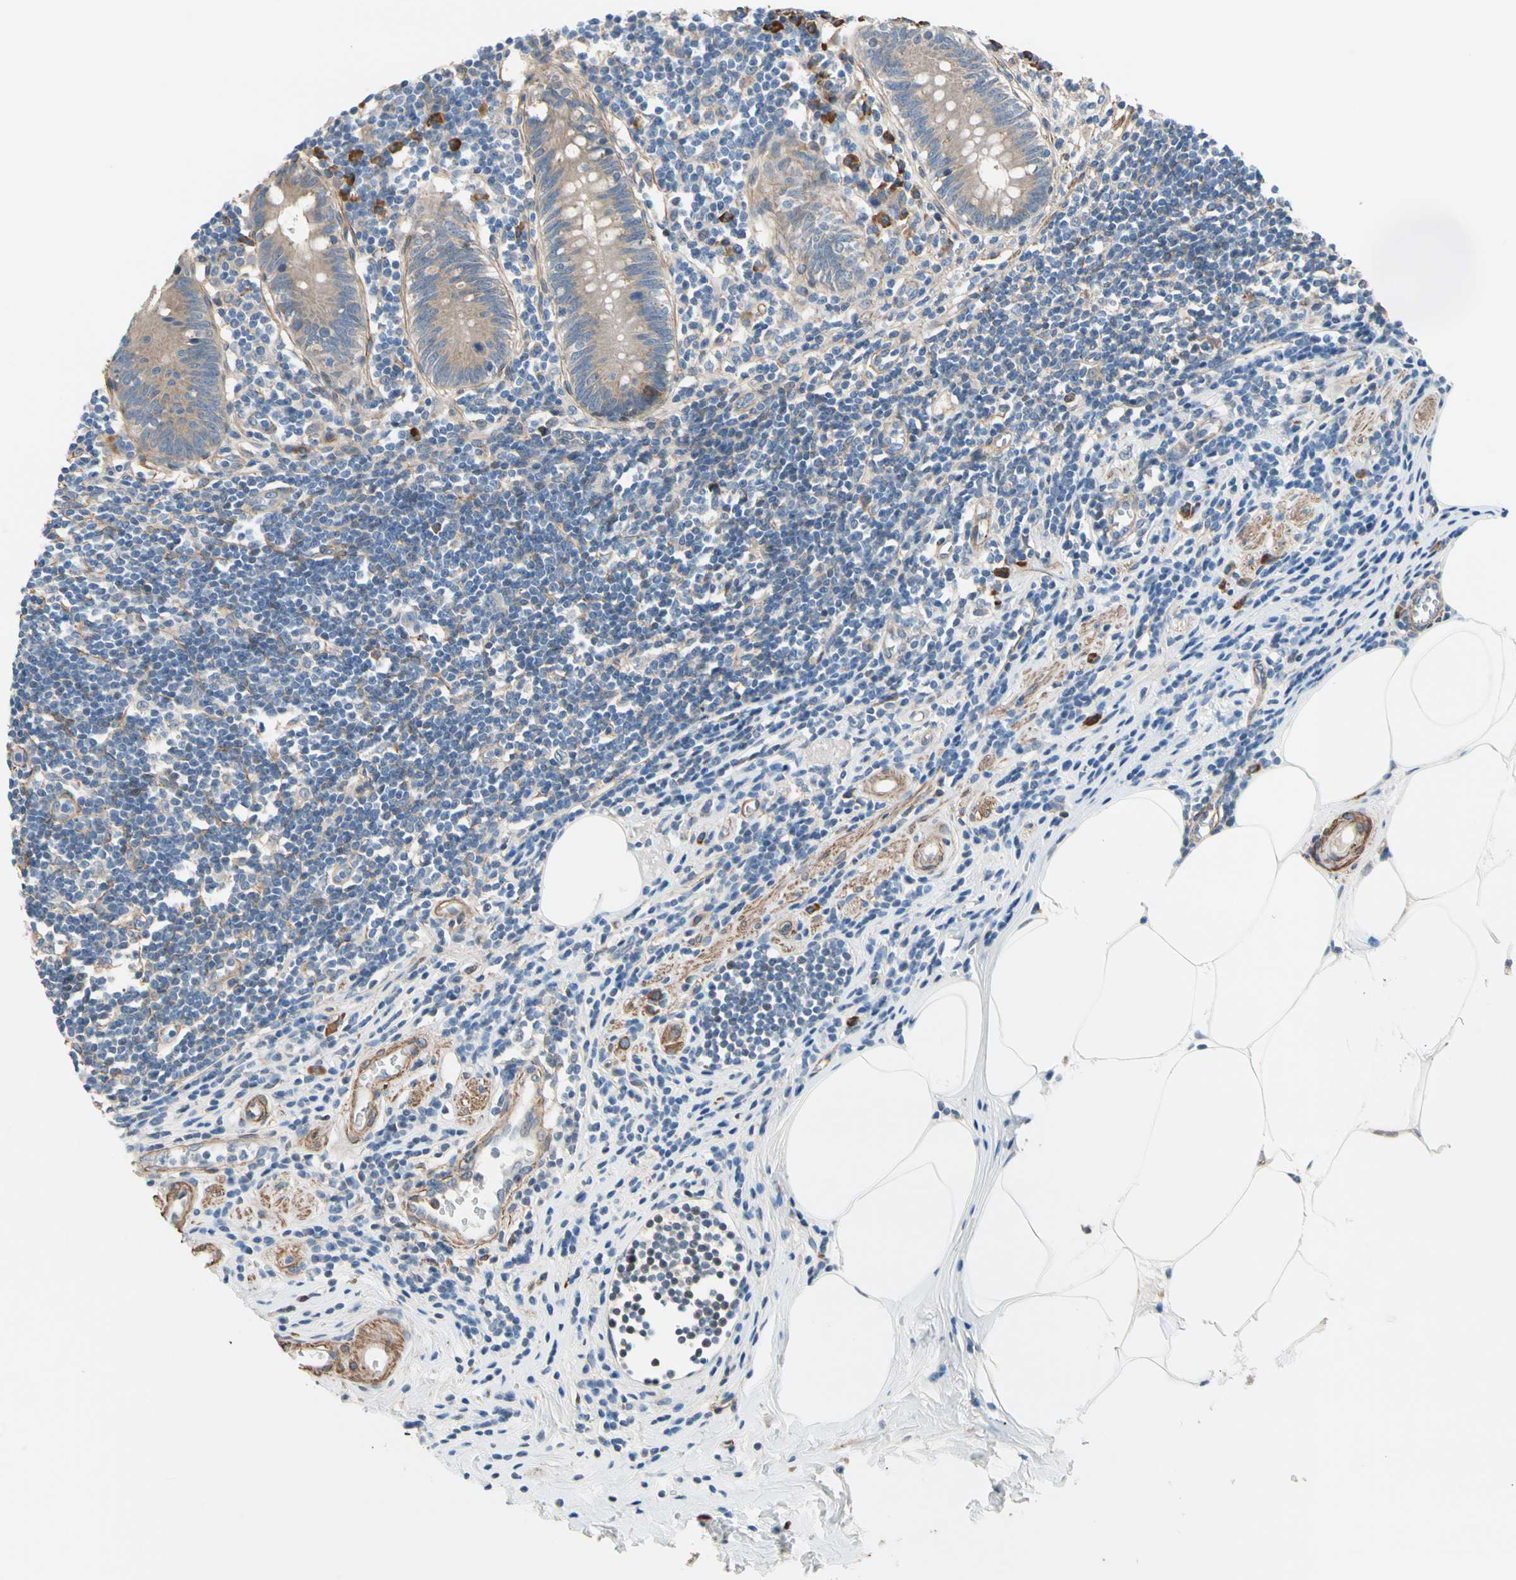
{"staining": {"intensity": "weak", "quantity": ">75%", "location": "cytoplasmic/membranous"}, "tissue": "appendix", "cell_type": "Glandular cells", "image_type": "normal", "snomed": [{"axis": "morphology", "description": "Normal tissue, NOS"}, {"axis": "topography", "description": "Appendix"}], "caption": "This histopathology image shows benign appendix stained with IHC to label a protein in brown. The cytoplasmic/membranous of glandular cells show weak positivity for the protein. Nuclei are counter-stained blue.", "gene": "LIMK2", "patient": {"sex": "female", "age": 50}}